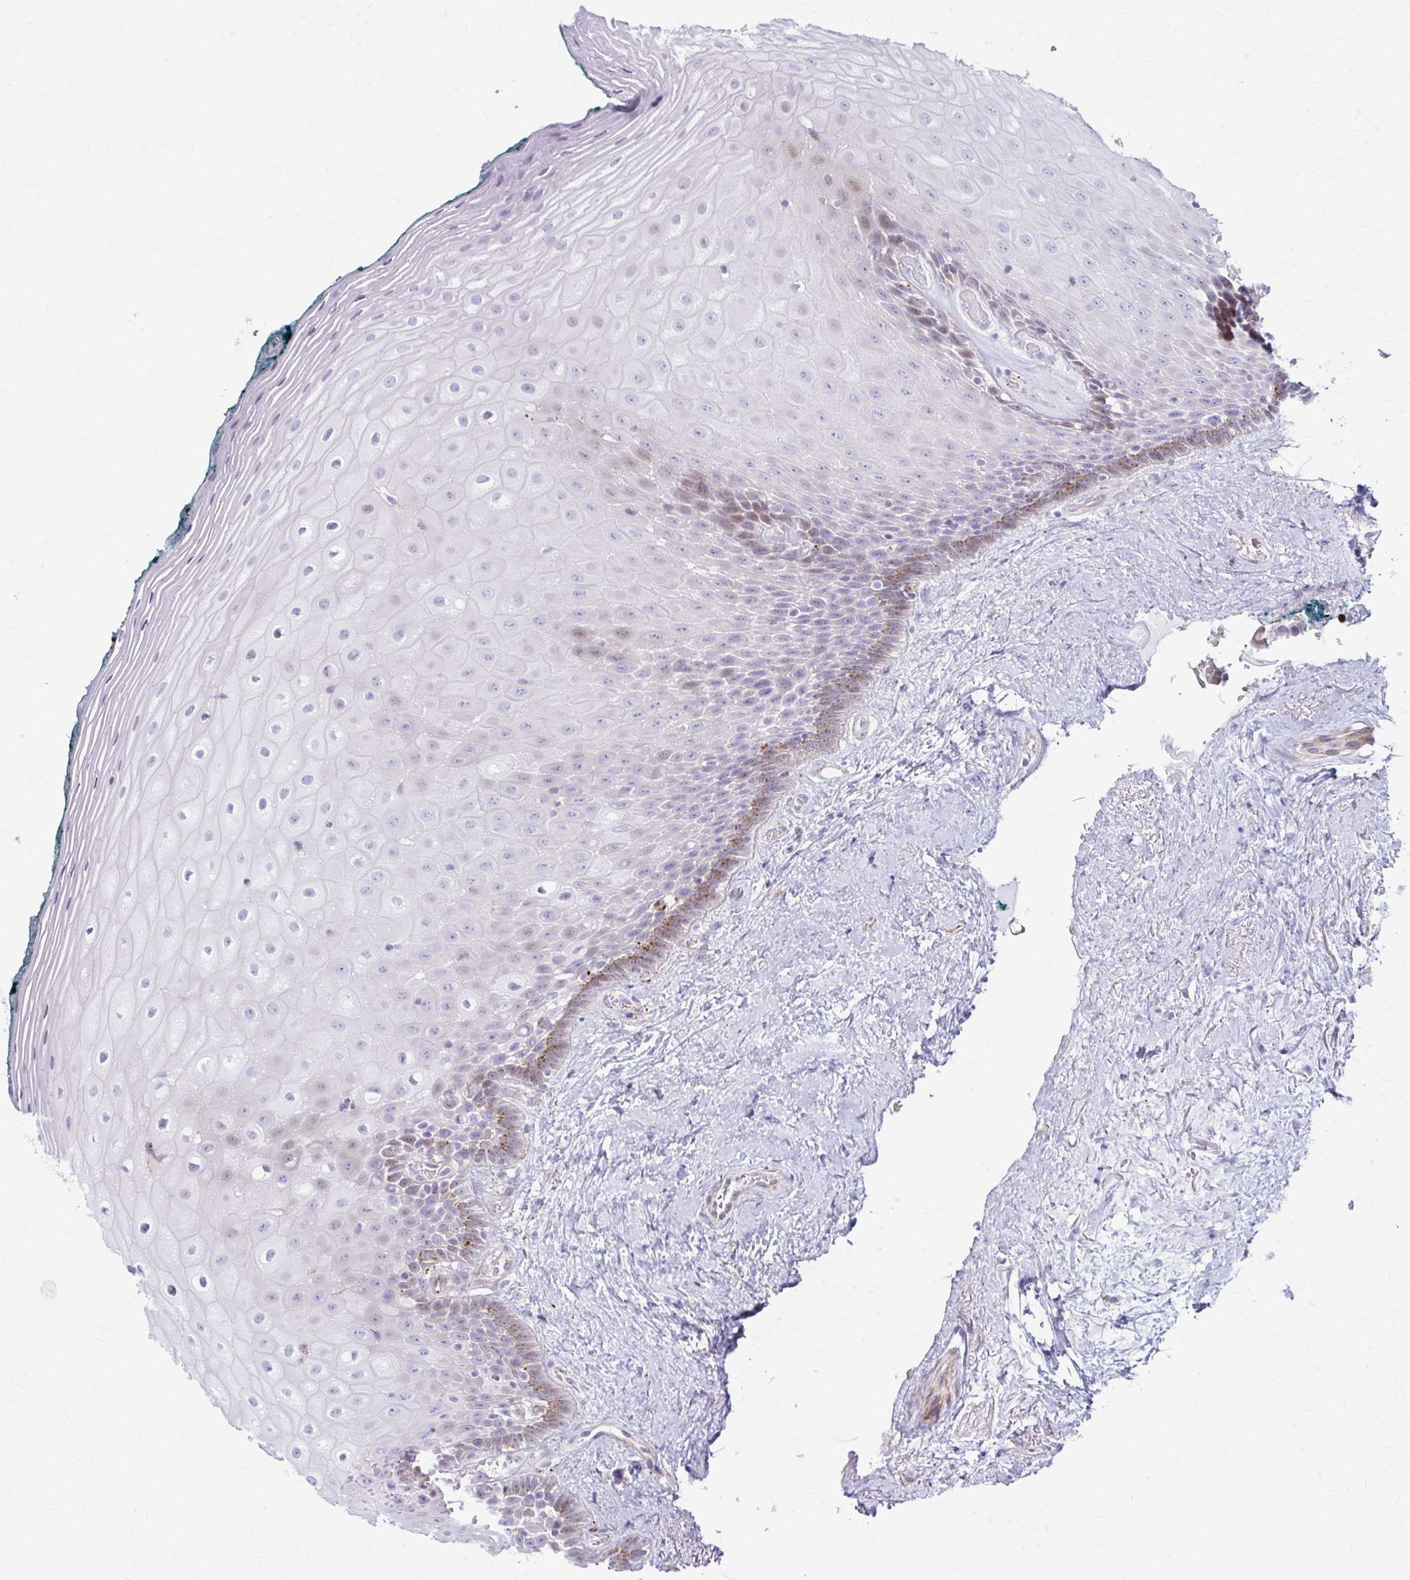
{"staining": {"intensity": "moderate", "quantity": "<25%", "location": "cytoplasmic/membranous,nuclear"}, "tissue": "oral mucosa", "cell_type": "Squamous epithelial cells", "image_type": "normal", "snomed": [{"axis": "morphology", "description": "Normal tissue, NOS"}, {"axis": "morphology", "description": "Squamous cell carcinoma, NOS"}, {"axis": "topography", "description": "Oral tissue"}, {"axis": "topography", "description": "Head-Neck"}], "caption": "Brown immunohistochemical staining in benign oral mucosa shows moderate cytoplasmic/membranous,nuclear positivity in approximately <25% of squamous epithelial cells.", "gene": "LRRC4B", "patient": {"sex": "male", "age": 64}}